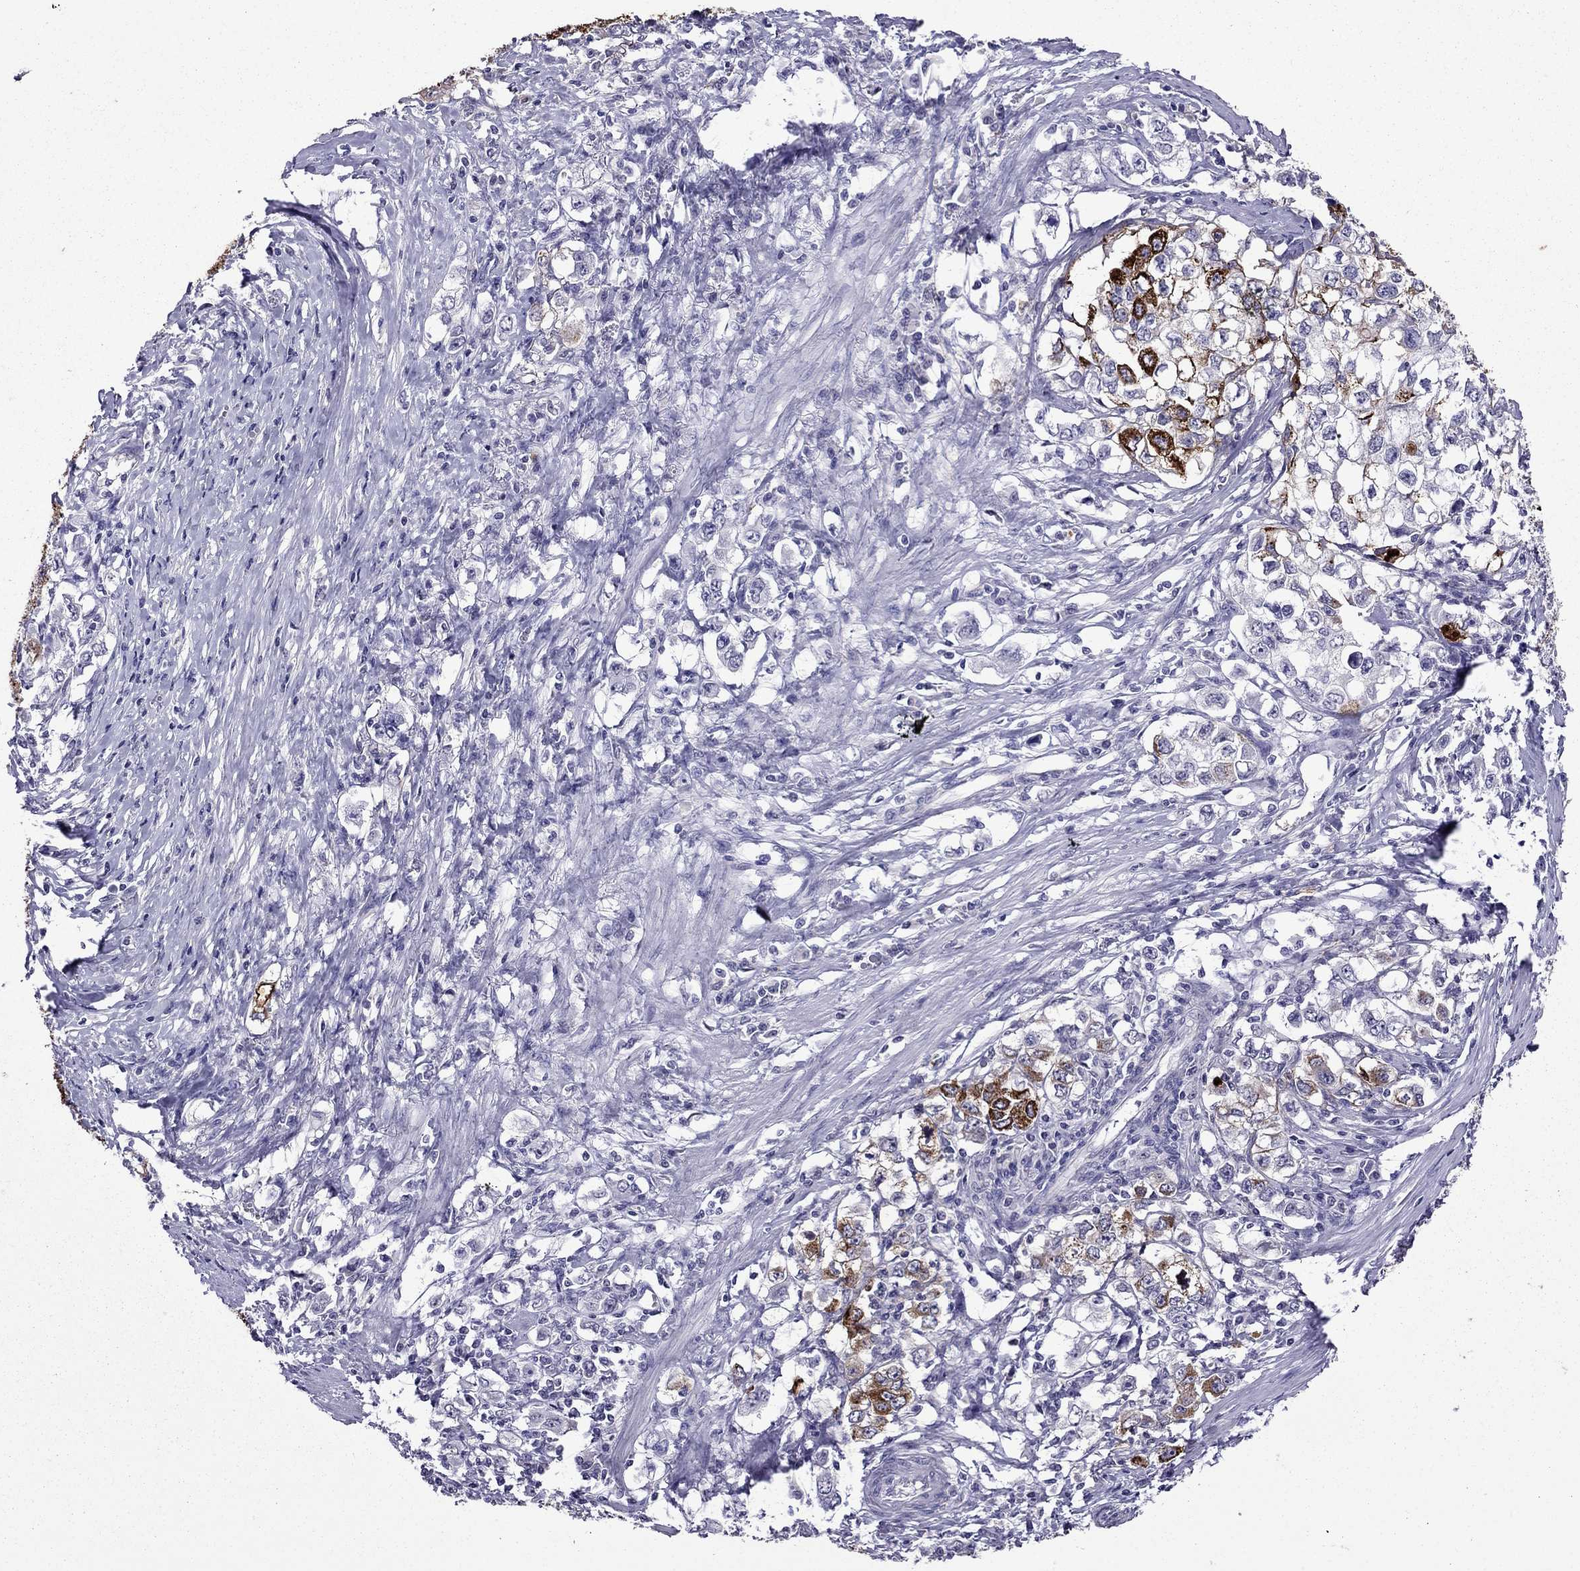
{"staining": {"intensity": "strong", "quantity": "<25%", "location": "cytoplasmic/membranous"}, "tissue": "stomach cancer", "cell_type": "Tumor cells", "image_type": "cancer", "snomed": [{"axis": "morphology", "description": "Adenocarcinoma, NOS"}, {"axis": "topography", "description": "Stomach, lower"}], "caption": "Protein expression analysis of human stomach adenocarcinoma reveals strong cytoplasmic/membranous positivity in approximately <25% of tumor cells.", "gene": "OLFM4", "patient": {"sex": "female", "age": 72}}